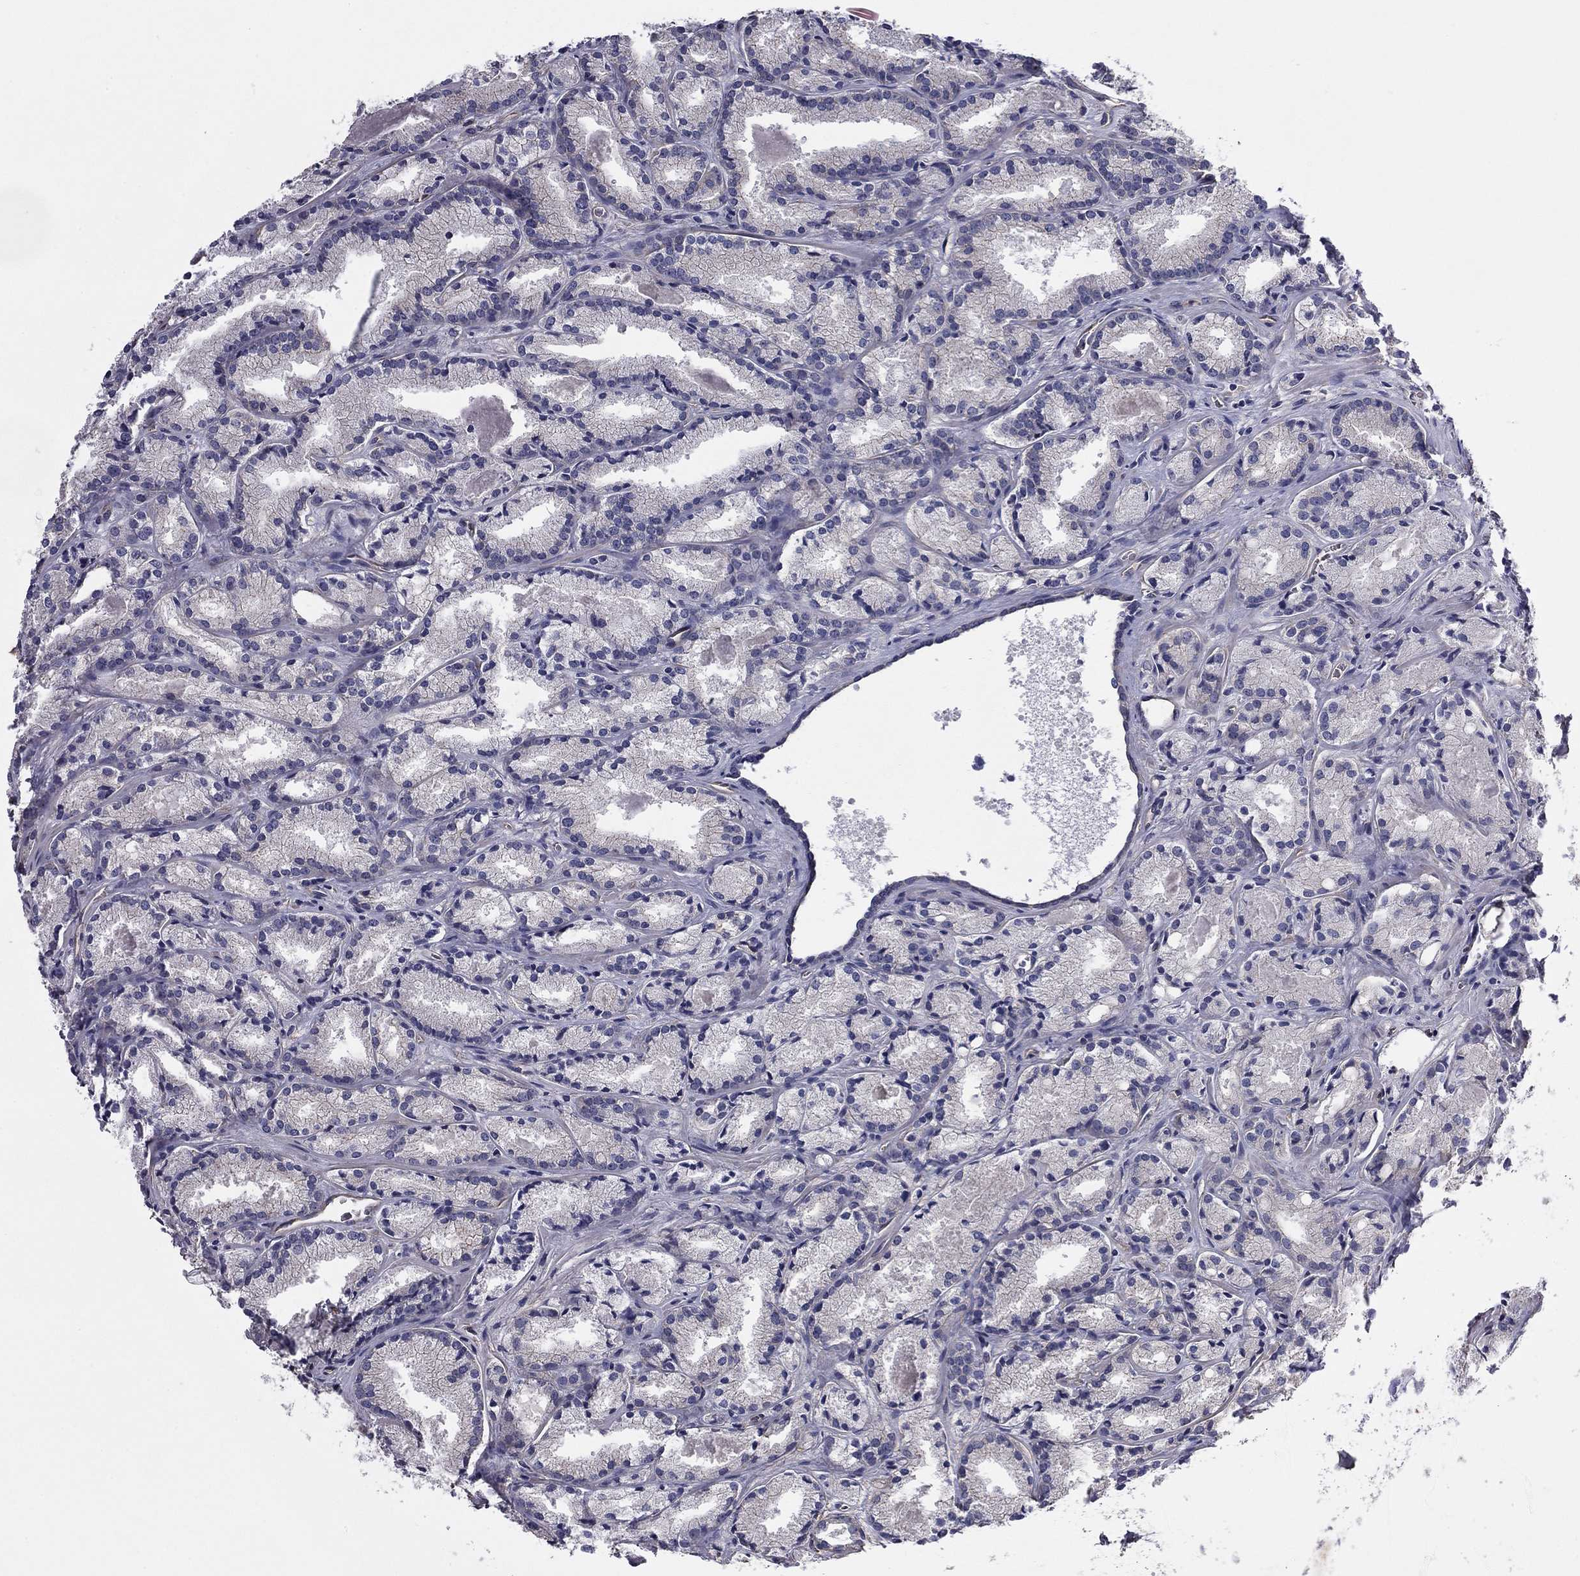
{"staining": {"intensity": "negative", "quantity": "none", "location": "none"}, "tissue": "prostate cancer", "cell_type": "Tumor cells", "image_type": "cancer", "snomed": [{"axis": "morphology", "description": "Adenocarcinoma, NOS"}, {"axis": "morphology", "description": "Adenocarcinoma, High grade"}, {"axis": "topography", "description": "Prostate"}], "caption": "Prostate cancer (adenocarcinoma) was stained to show a protein in brown. There is no significant positivity in tumor cells.", "gene": "TCHH", "patient": {"sex": "male", "age": 70}}